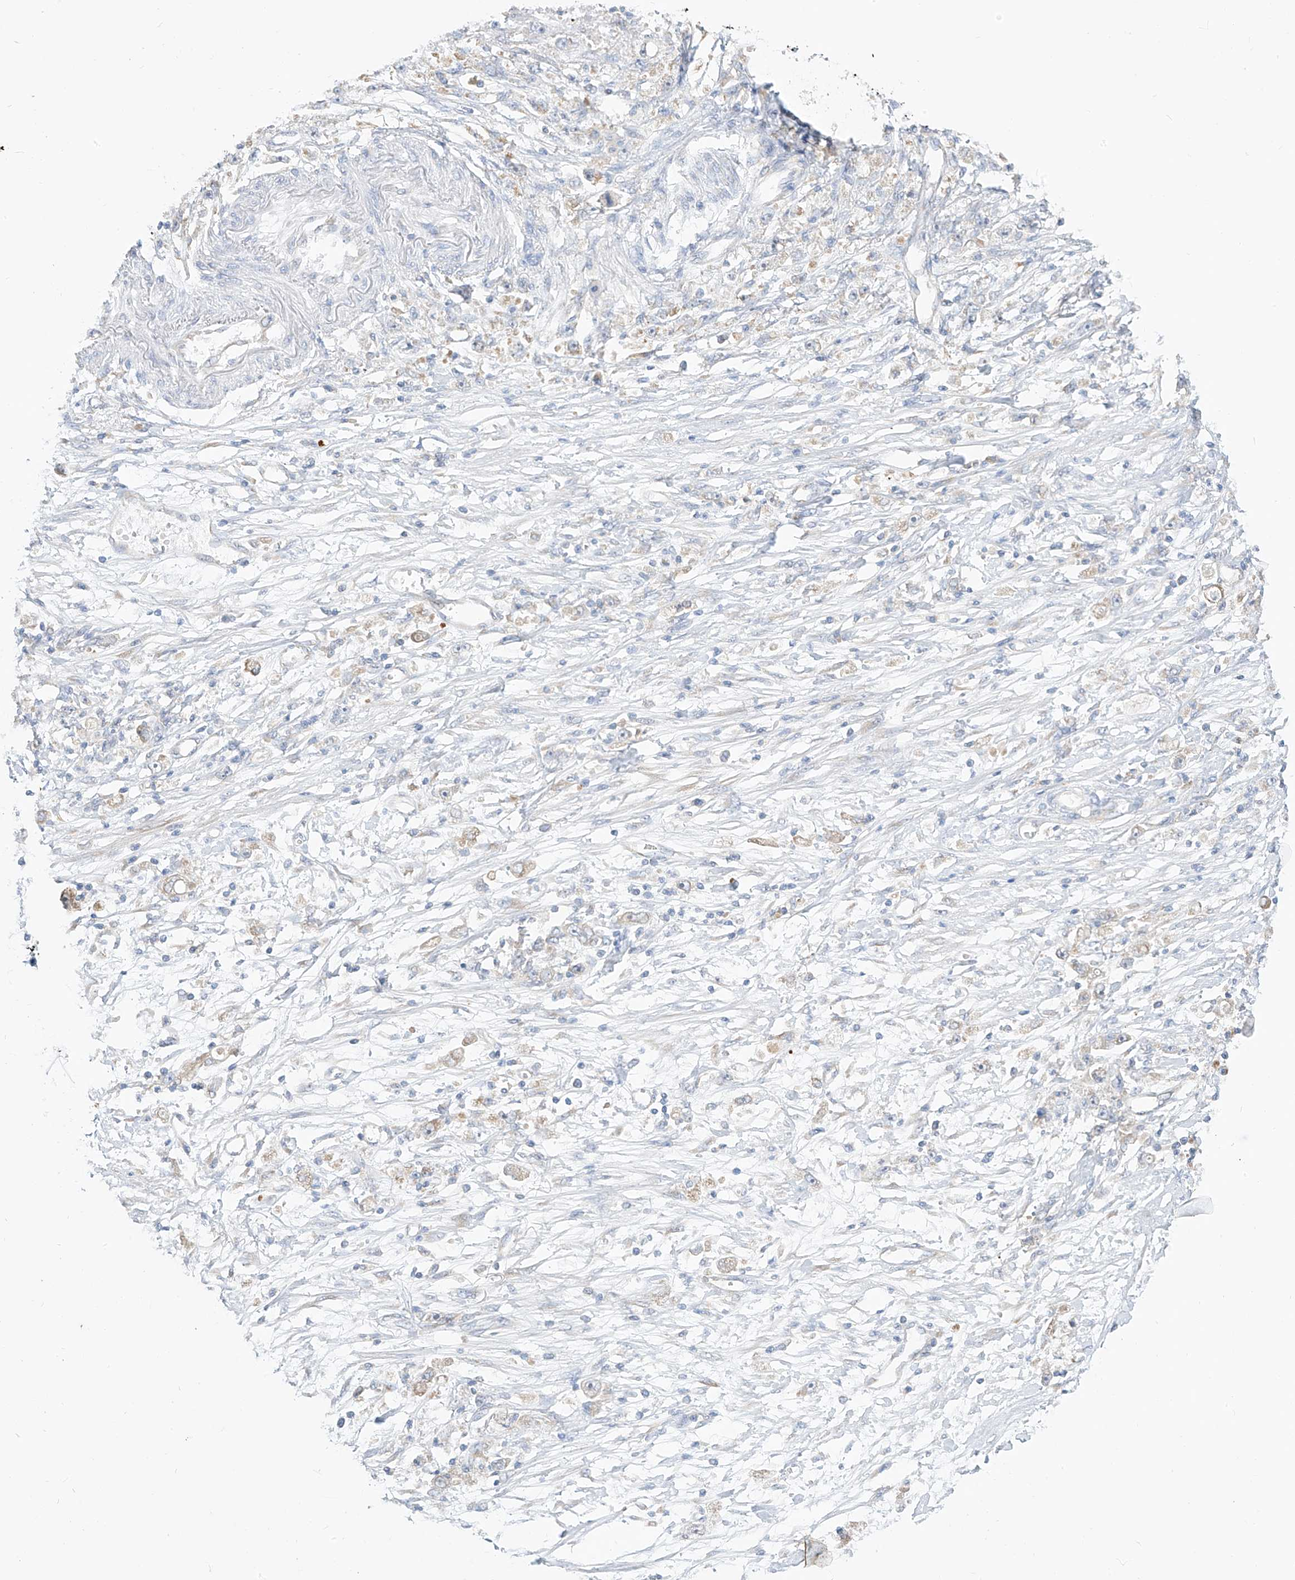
{"staining": {"intensity": "negative", "quantity": "none", "location": "none"}, "tissue": "stomach cancer", "cell_type": "Tumor cells", "image_type": "cancer", "snomed": [{"axis": "morphology", "description": "Adenocarcinoma, NOS"}, {"axis": "topography", "description": "Stomach"}], "caption": "Immunohistochemical staining of human adenocarcinoma (stomach) demonstrates no significant staining in tumor cells.", "gene": "RASA2", "patient": {"sex": "female", "age": 59}}